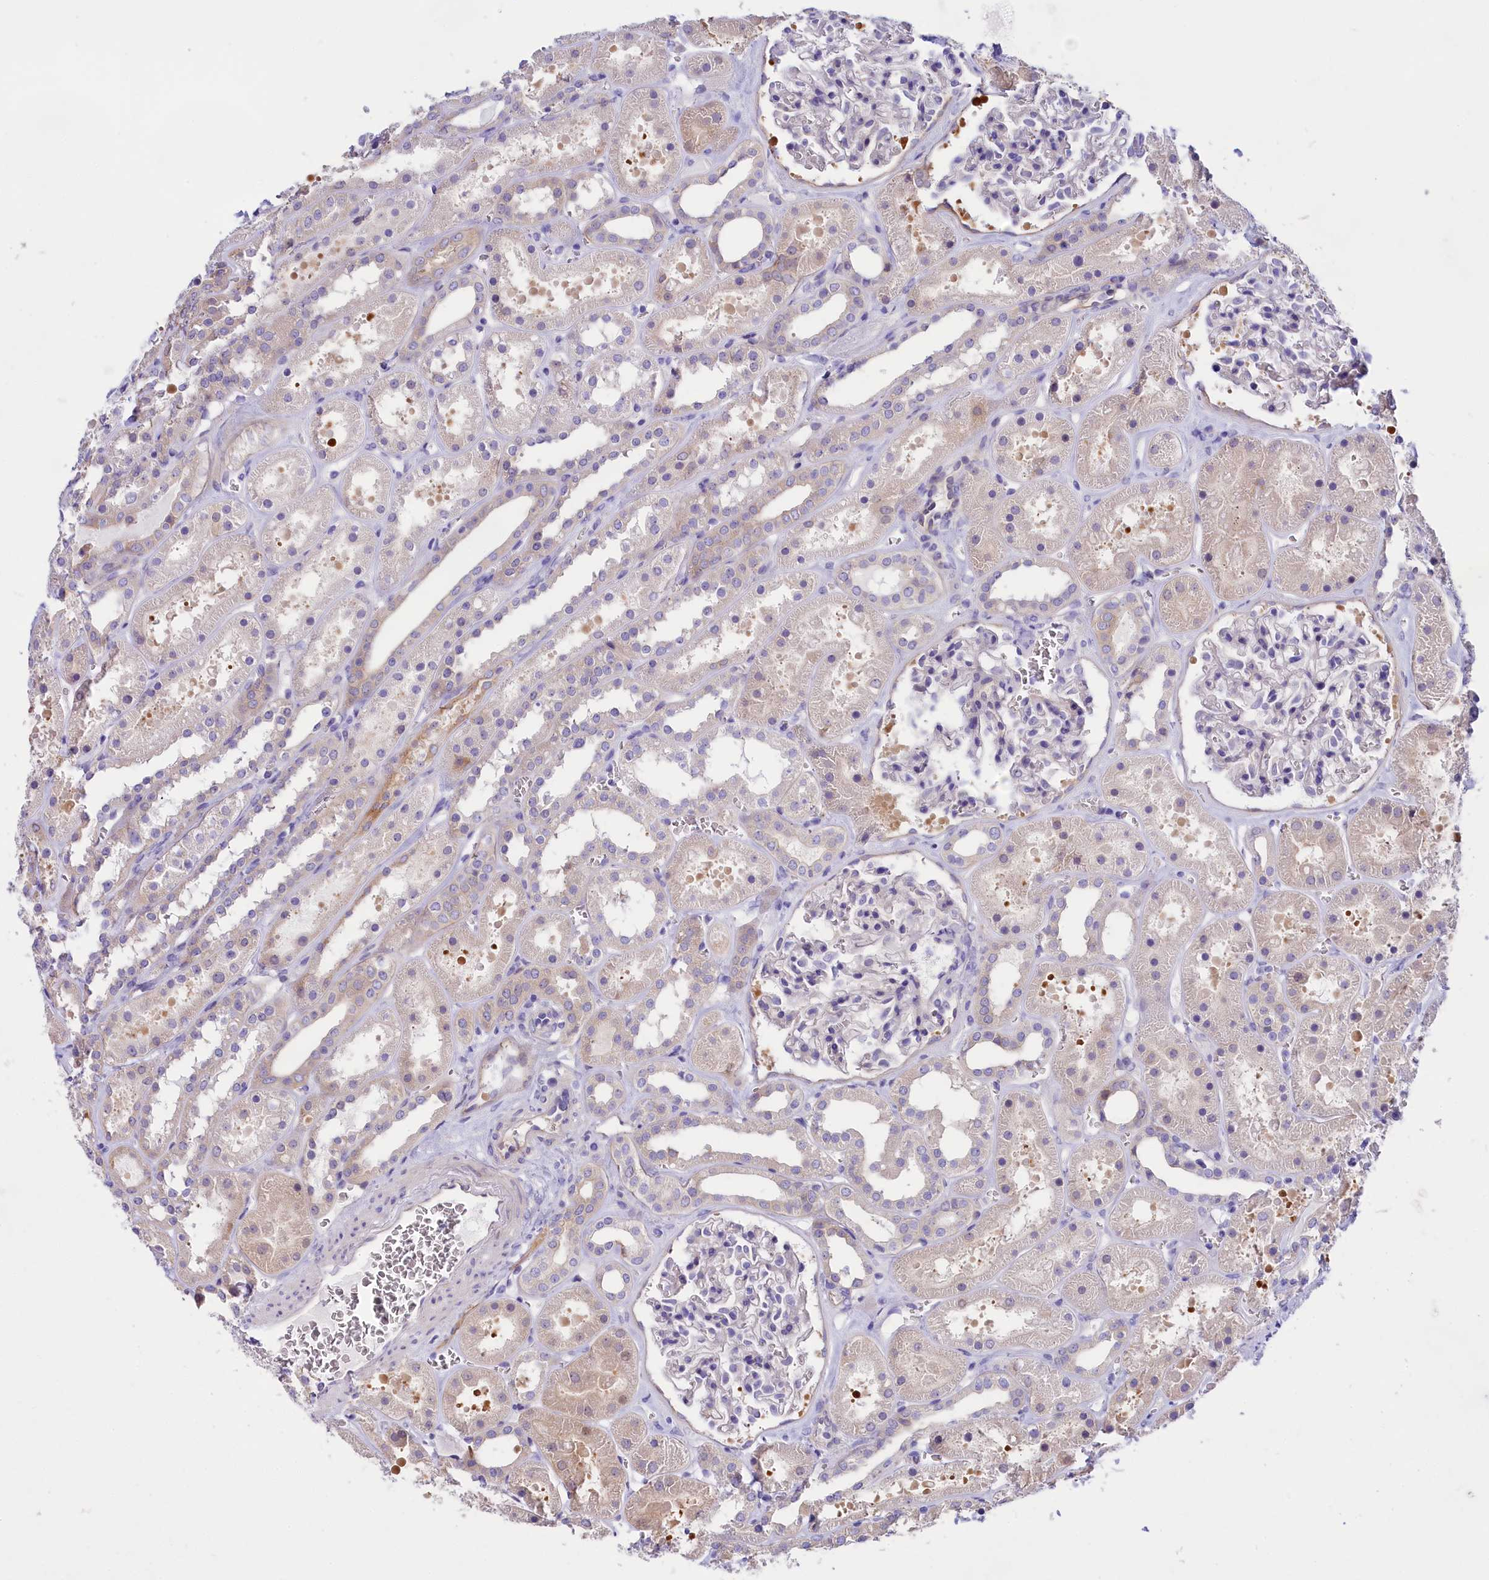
{"staining": {"intensity": "negative", "quantity": "none", "location": "none"}, "tissue": "kidney", "cell_type": "Cells in glomeruli", "image_type": "normal", "snomed": [{"axis": "morphology", "description": "Normal tissue, NOS"}, {"axis": "topography", "description": "Kidney"}], "caption": "Benign kidney was stained to show a protein in brown. There is no significant expression in cells in glomeruli. (Stains: DAB (3,3'-diaminobenzidine) IHC with hematoxylin counter stain, Microscopy: brightfield microscopy at high magnification).", "gene": "PPP1R13L", "patient": {"sex": "female", "age": 41}}